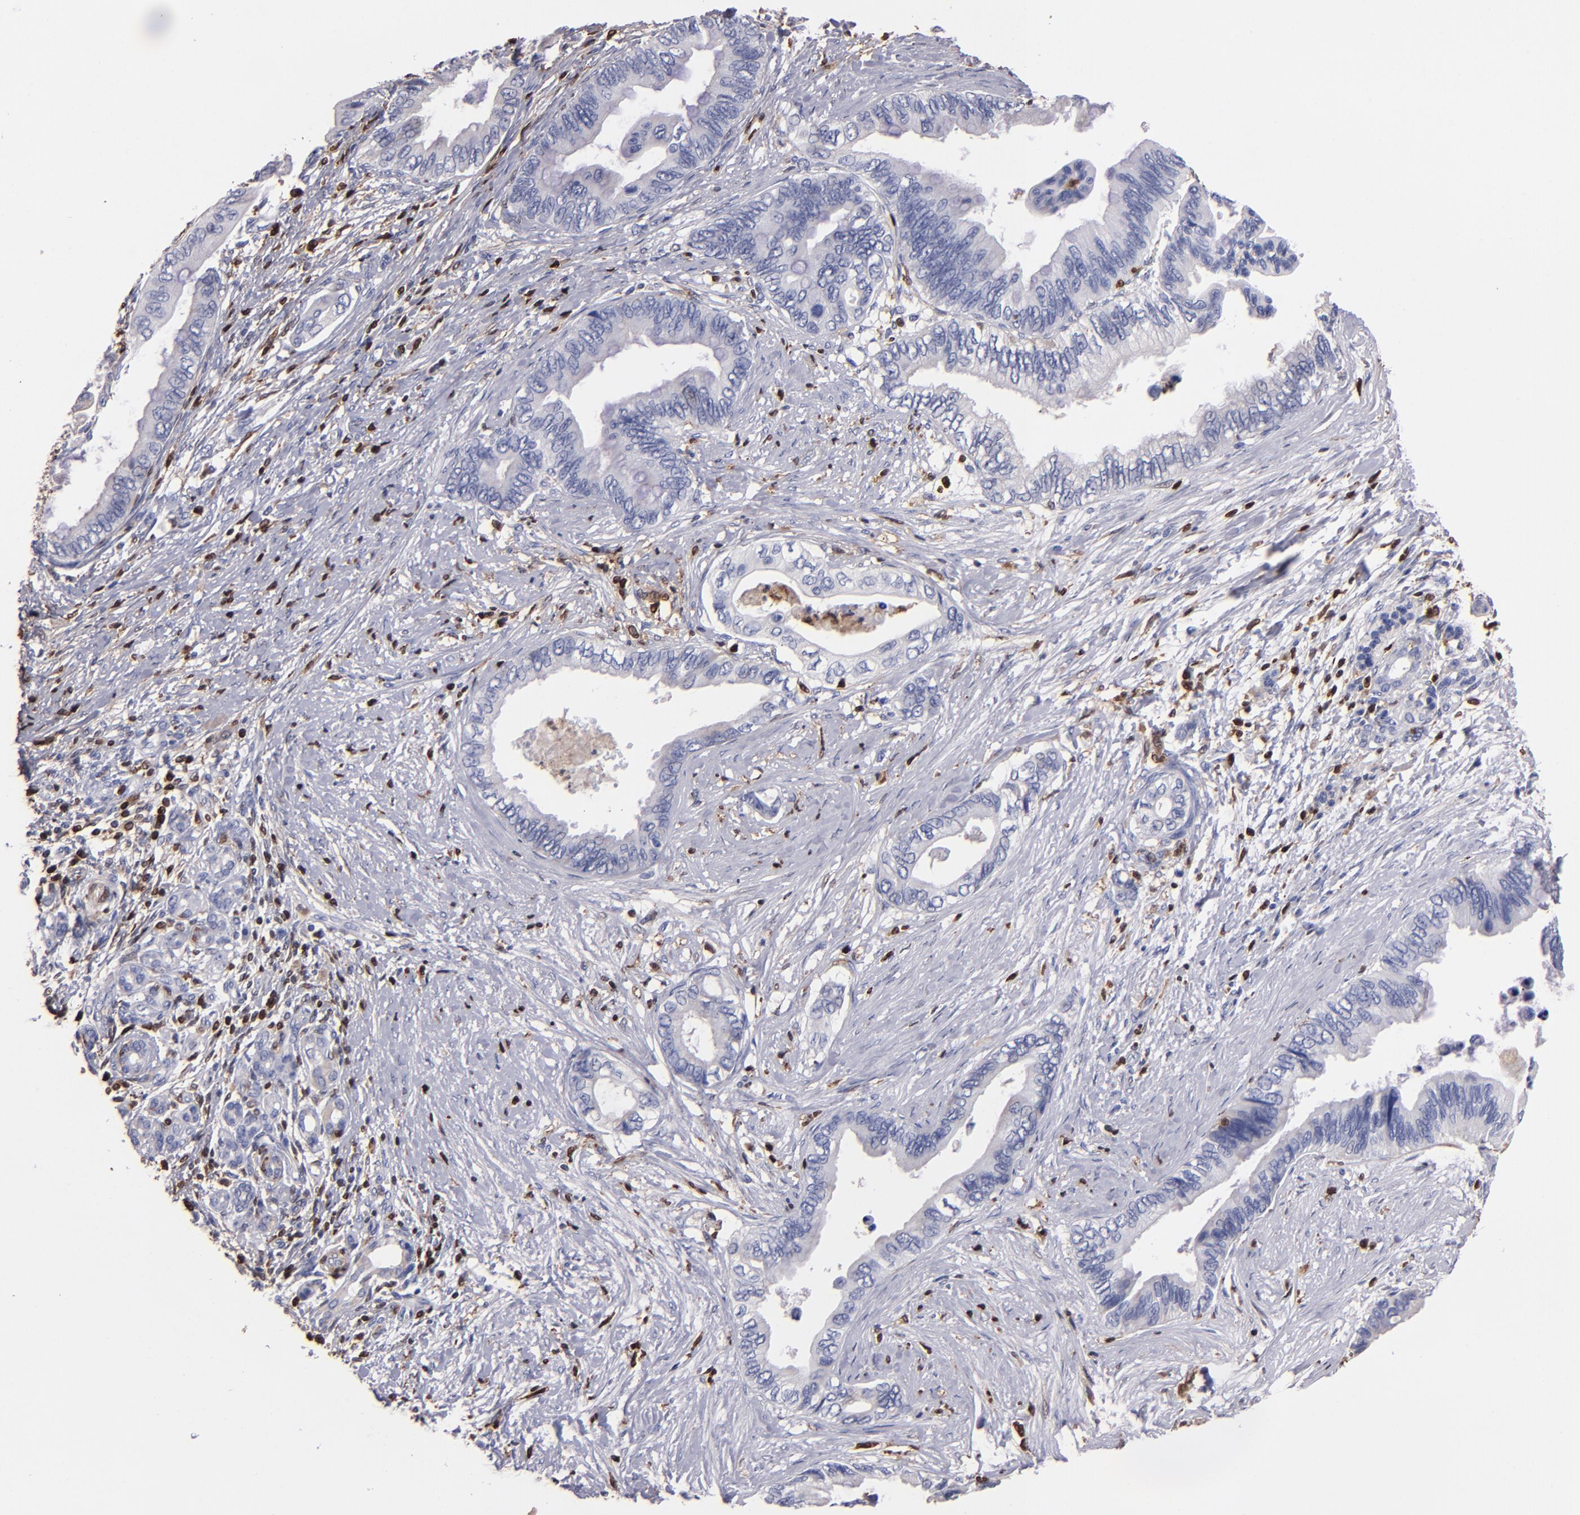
{"staining": {"intensity": "negative", "quantity": "none", "location": "none"}, "tissue": "pancreatic cancer", "cell_type": "Tumor cells", "image_type": "cancer", "snomed": [{"axis": "morphology", "description": "Adenocarcinoma, NOS"}, {"axis": "topography", "description": "Pancreas"}], "caption": "This is a histopathology image of IHC staining of pancreatic cancer, which shows no staining in tumor cells.", "gene": "S100A4", "patient": {"sex": "female", "age": 66}}